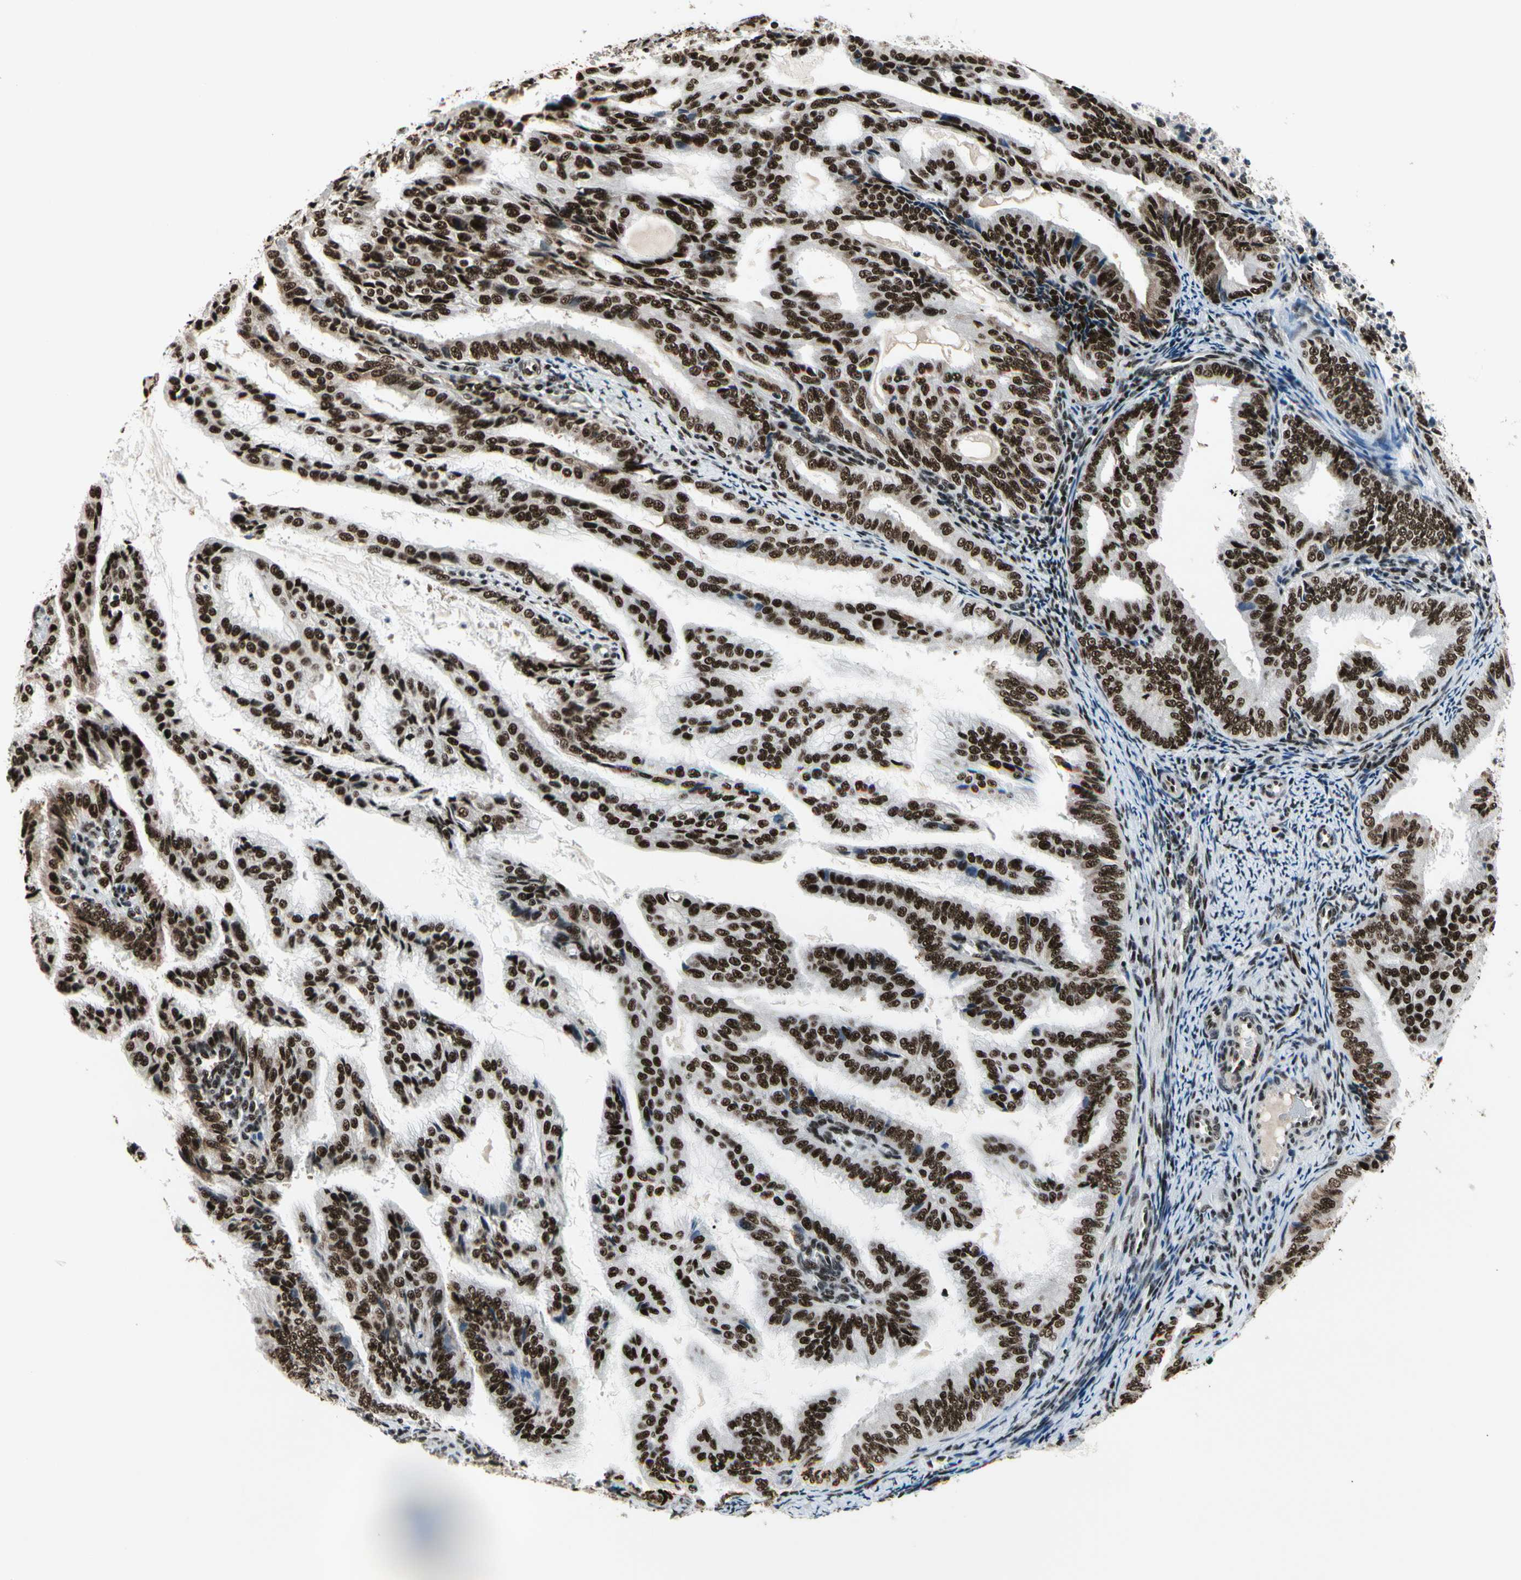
{"staining": {"intensity": "strong", "quantity": ">75%", "location": "nuclear"}, "tissue": "endometrial cancer", "cell_type": "Tumor cells", "image_type": "cancer", "snomed": [{"axis": "morphology", "description": "Adenocarcinoma, NOS"}, {"axis": "topography", "description": "Endometrium"}], "caption": "A brown stain highlights strong nuclear positivity of a protein in endometrial cancer (adenocarcinoma) tumor cells.", "gene": "SRSF11", "patient": {"sex": "female", "age": 58}}